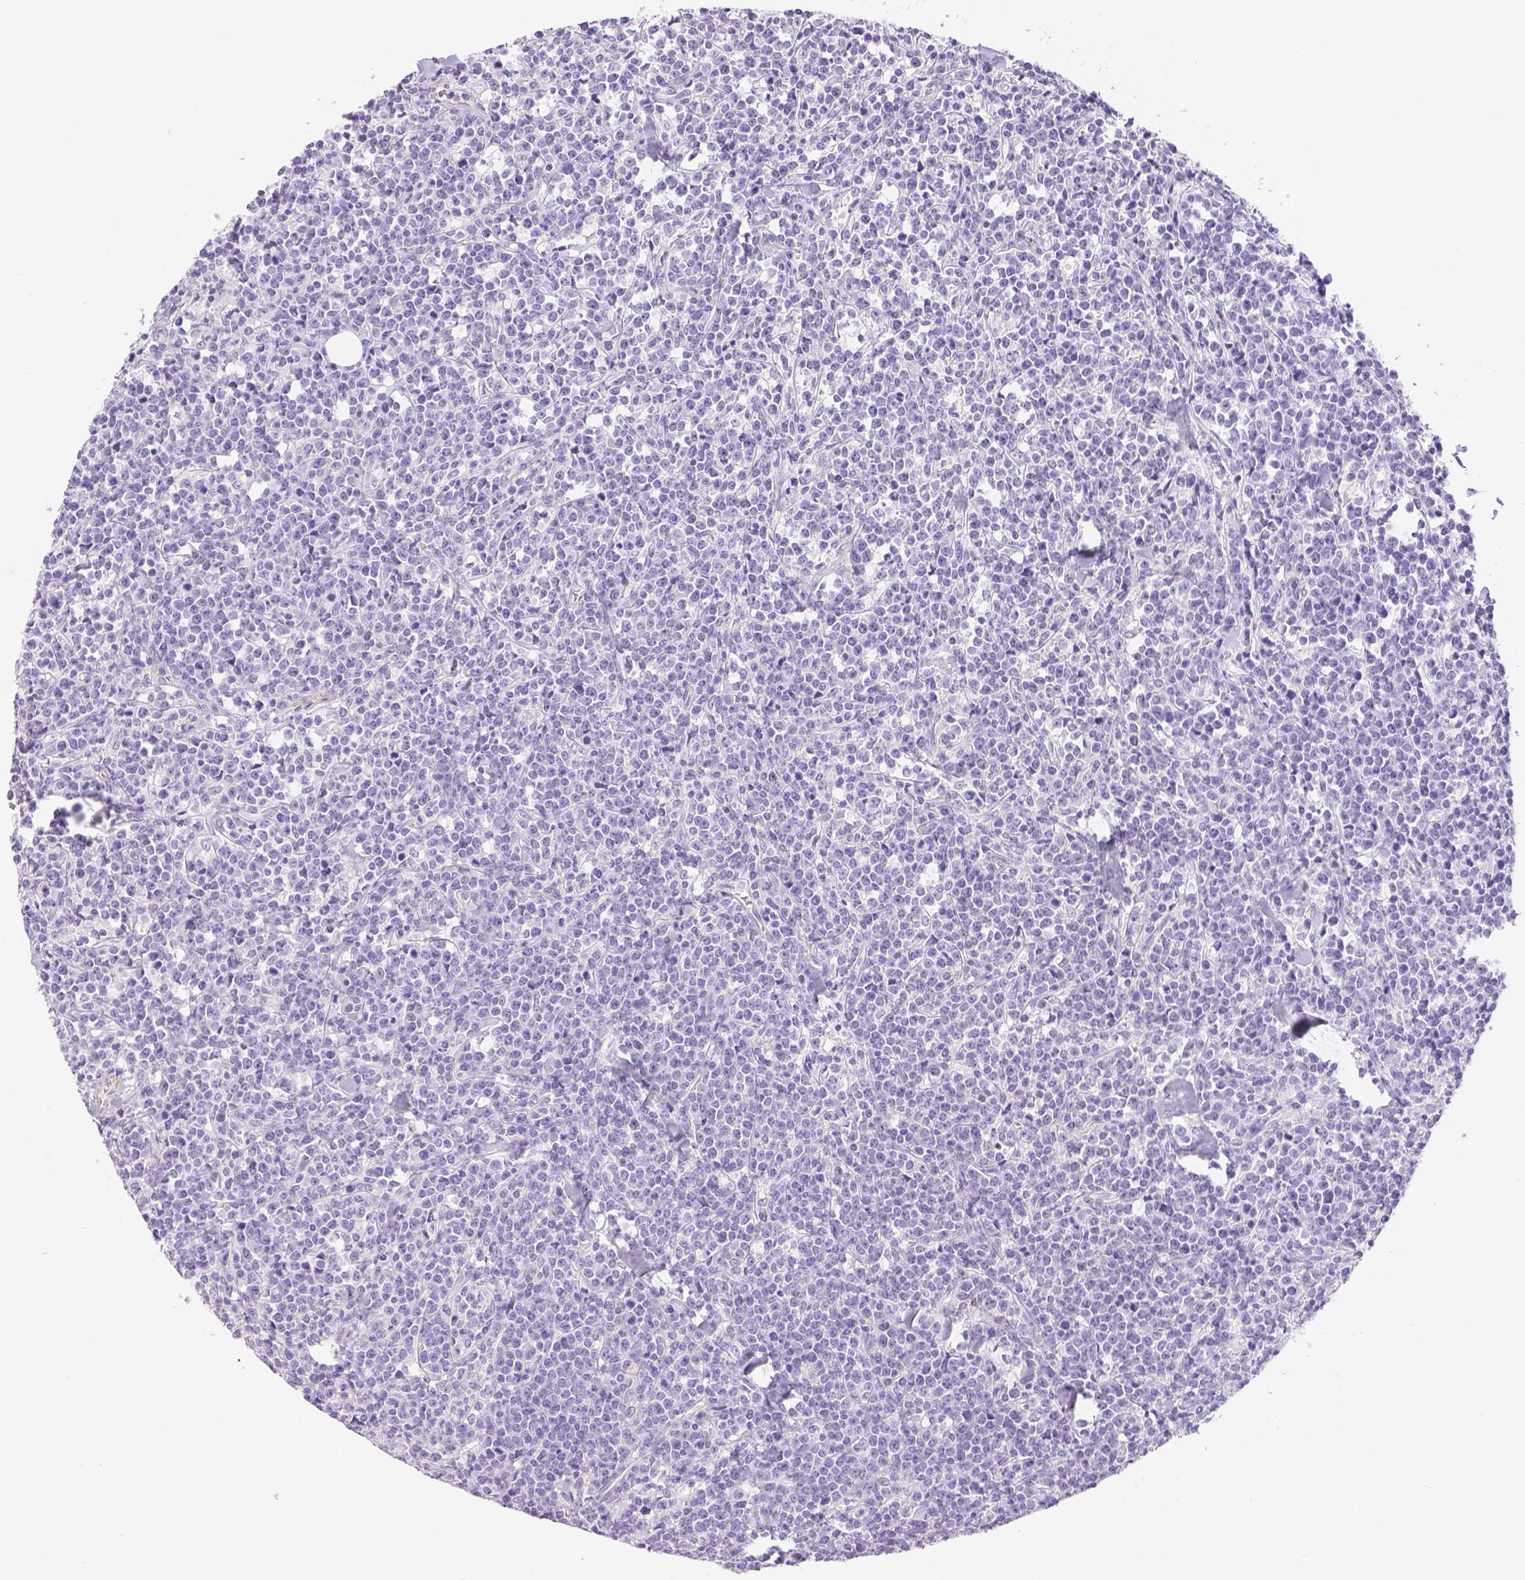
{"staining": {"intensity": "negative", "quantity": "none", "location": "none"}, "tissue": "lymphoma", "cell_type": "Tumor cells", "image_type": "cancer", "snomed": [{"axis": "morphology", "description": "Malignant lymphoma, non-Hodgkin's type, High grade"}, {"axis": "topography", "description": "Small intestine"}], "caption": "Histopathology image shows no significant protein positivity in tumor cells of lymphoma. (DAB (3,3'-diaminobenzidine) immunohistochemistry with hematoxylin counter stain).", "gene": "SLC27A5", "patient": {"sex": "female", "age": 56}}